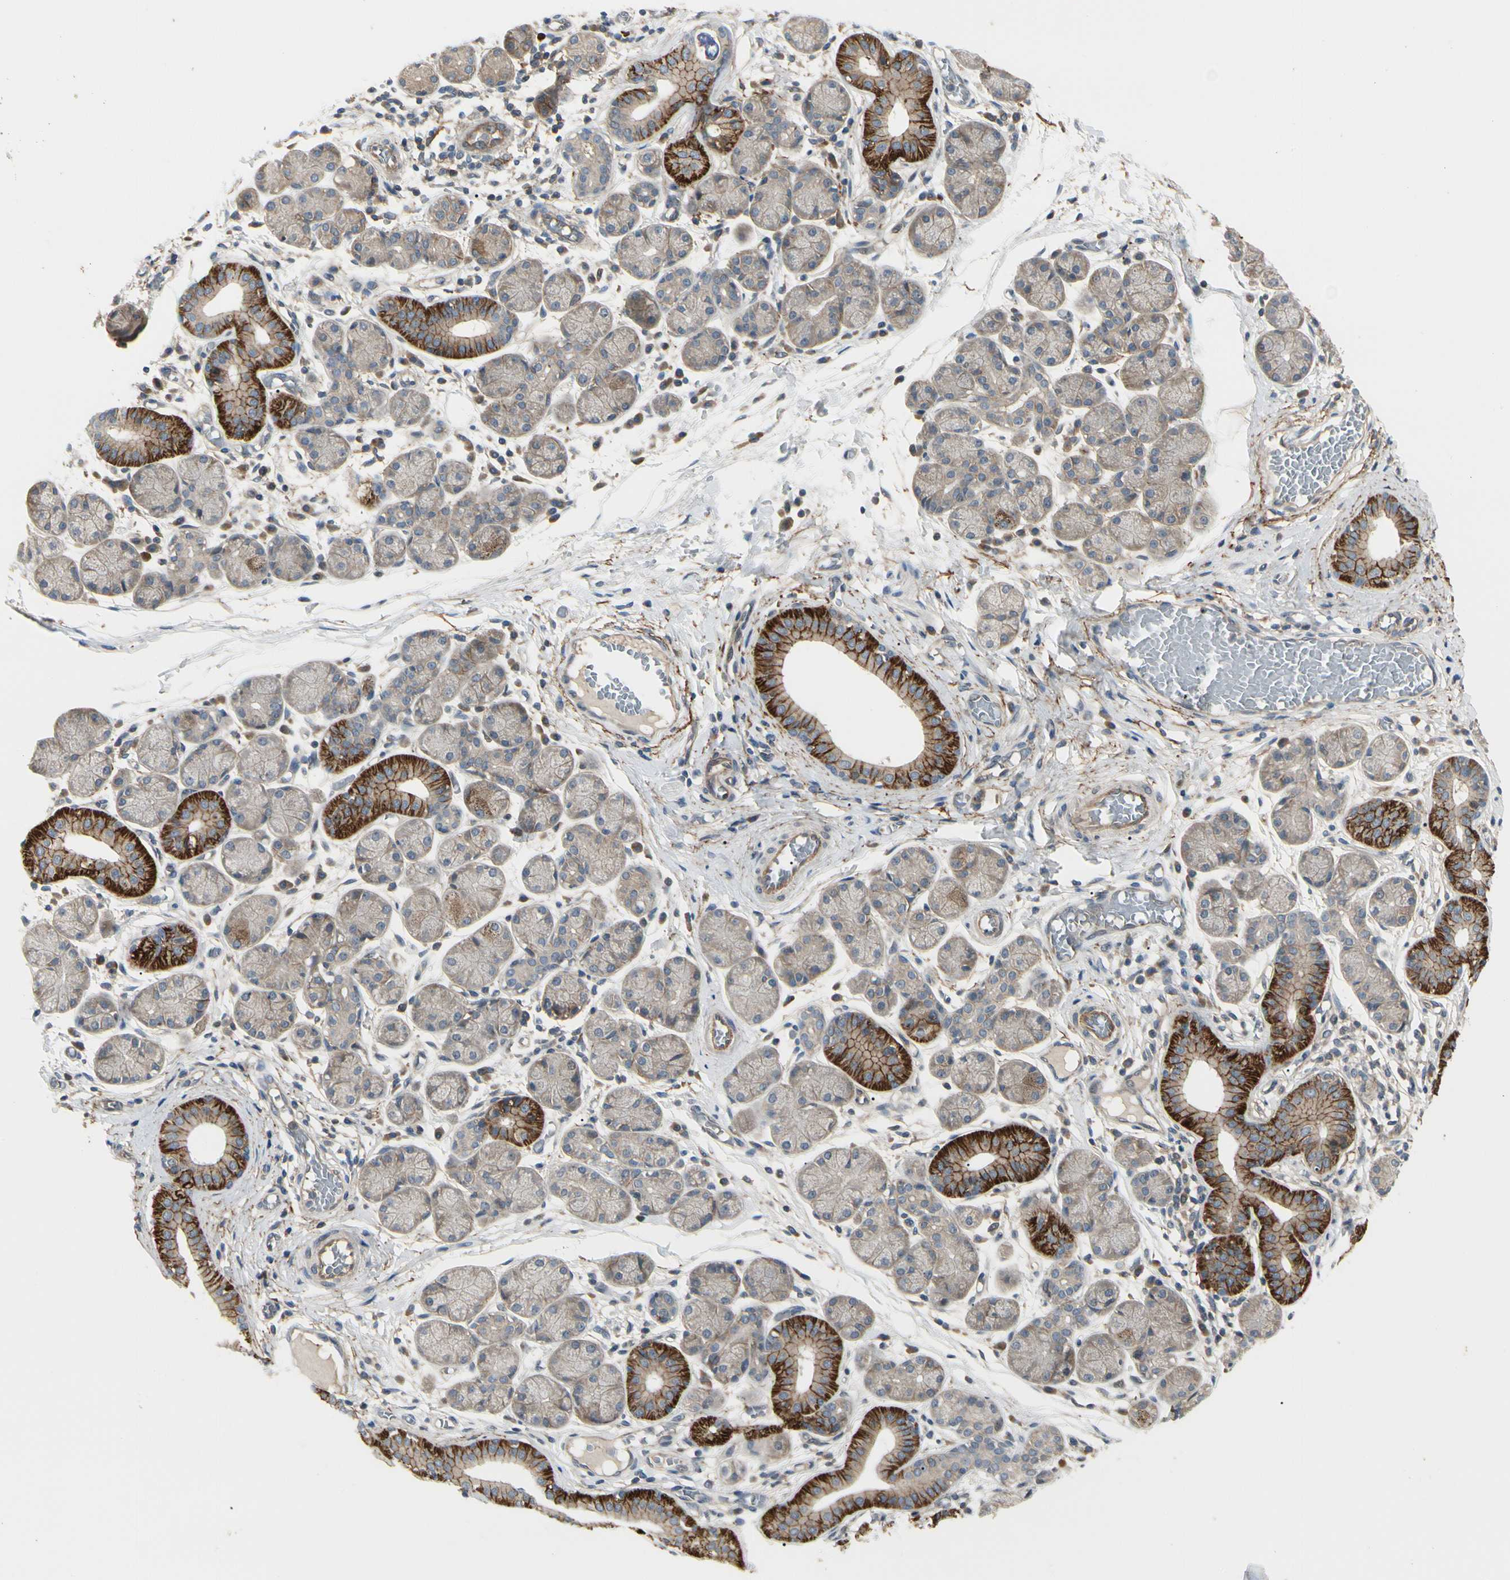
{"staining": {"intensity": "strong", "quantity": "<25%", "location": "cytoplasmic/membranous"}, "tissue": "salivary gland", "cell_type": "Glandular cells", "image_type": "normal", "snomed": [{"axis": "morphology", "description": "Normal tissue, NOS"}, {"axis": "topography", "description": "Salivary gland"}], "caption": "Brown immunohistochemical staining in benign human salivary gland exhibits strong cytoplasmic/membranous expression in approximately <25% of glandular cells. (IHC, brightfield microscopy, high magnification).", "gene": "F2R", "patient": {"sex": "female", "age": 24}}